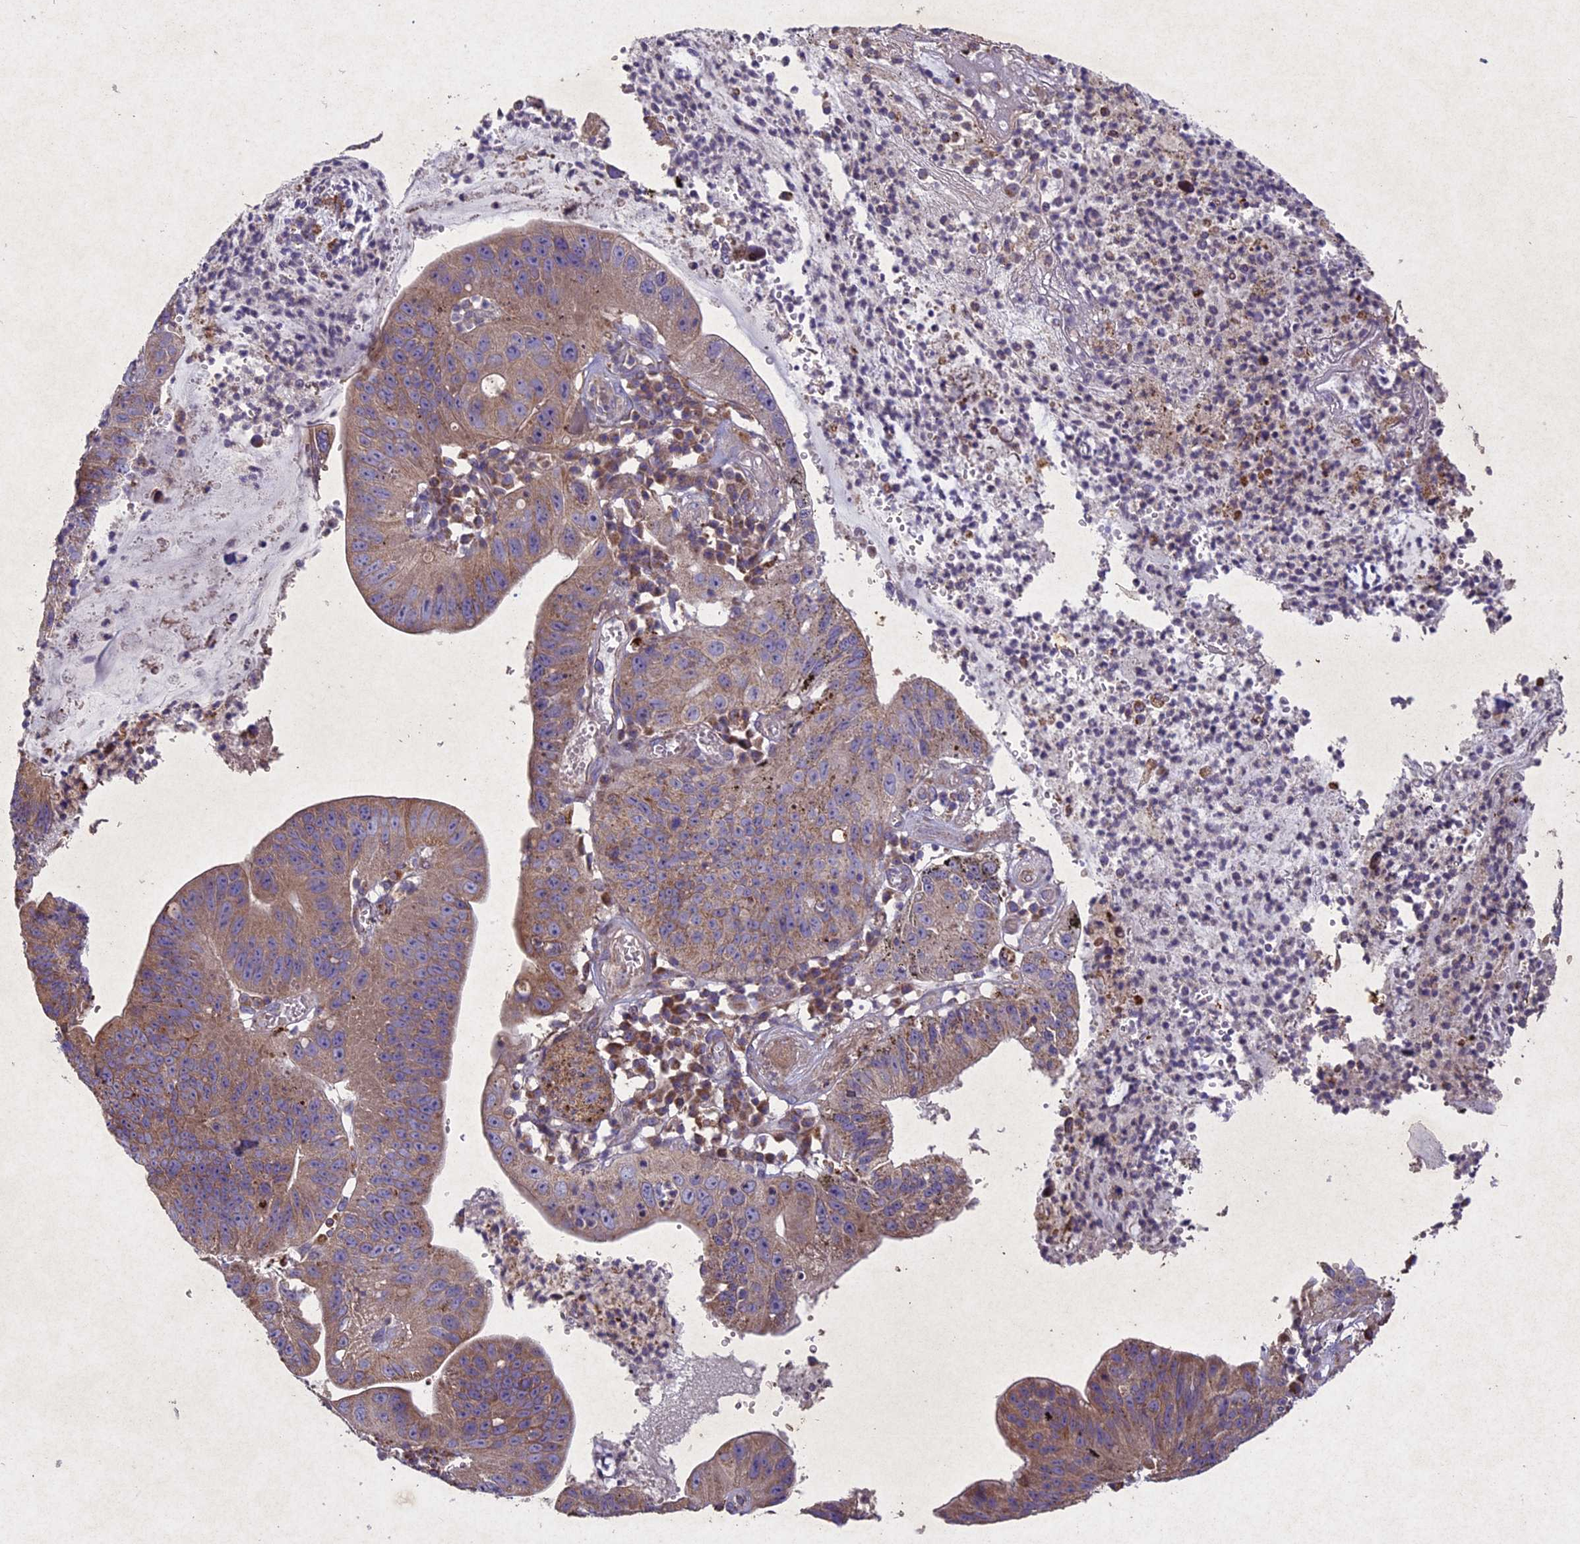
{"staining": {"intensity": "moderate", "quantity": ">75%", "location": "cytoplasmic/membranous"}, "tissue": "stomach cancer", "cell_type": "Tumor cells", "image_type": "cancer", "snomed": [{"axis": "morphology", "description": "Adenocarcinoma, NOS"}, {"axis": "topography", "description": "Stomach"}], "caption": "Stomach cancer (adenocarcinoma) stained for a protein shows moderate cytoplasmic/membranous positivity in tumor cells.", "gene": "CIAO2B", "patient": {"sex": "male", "age": 59}}